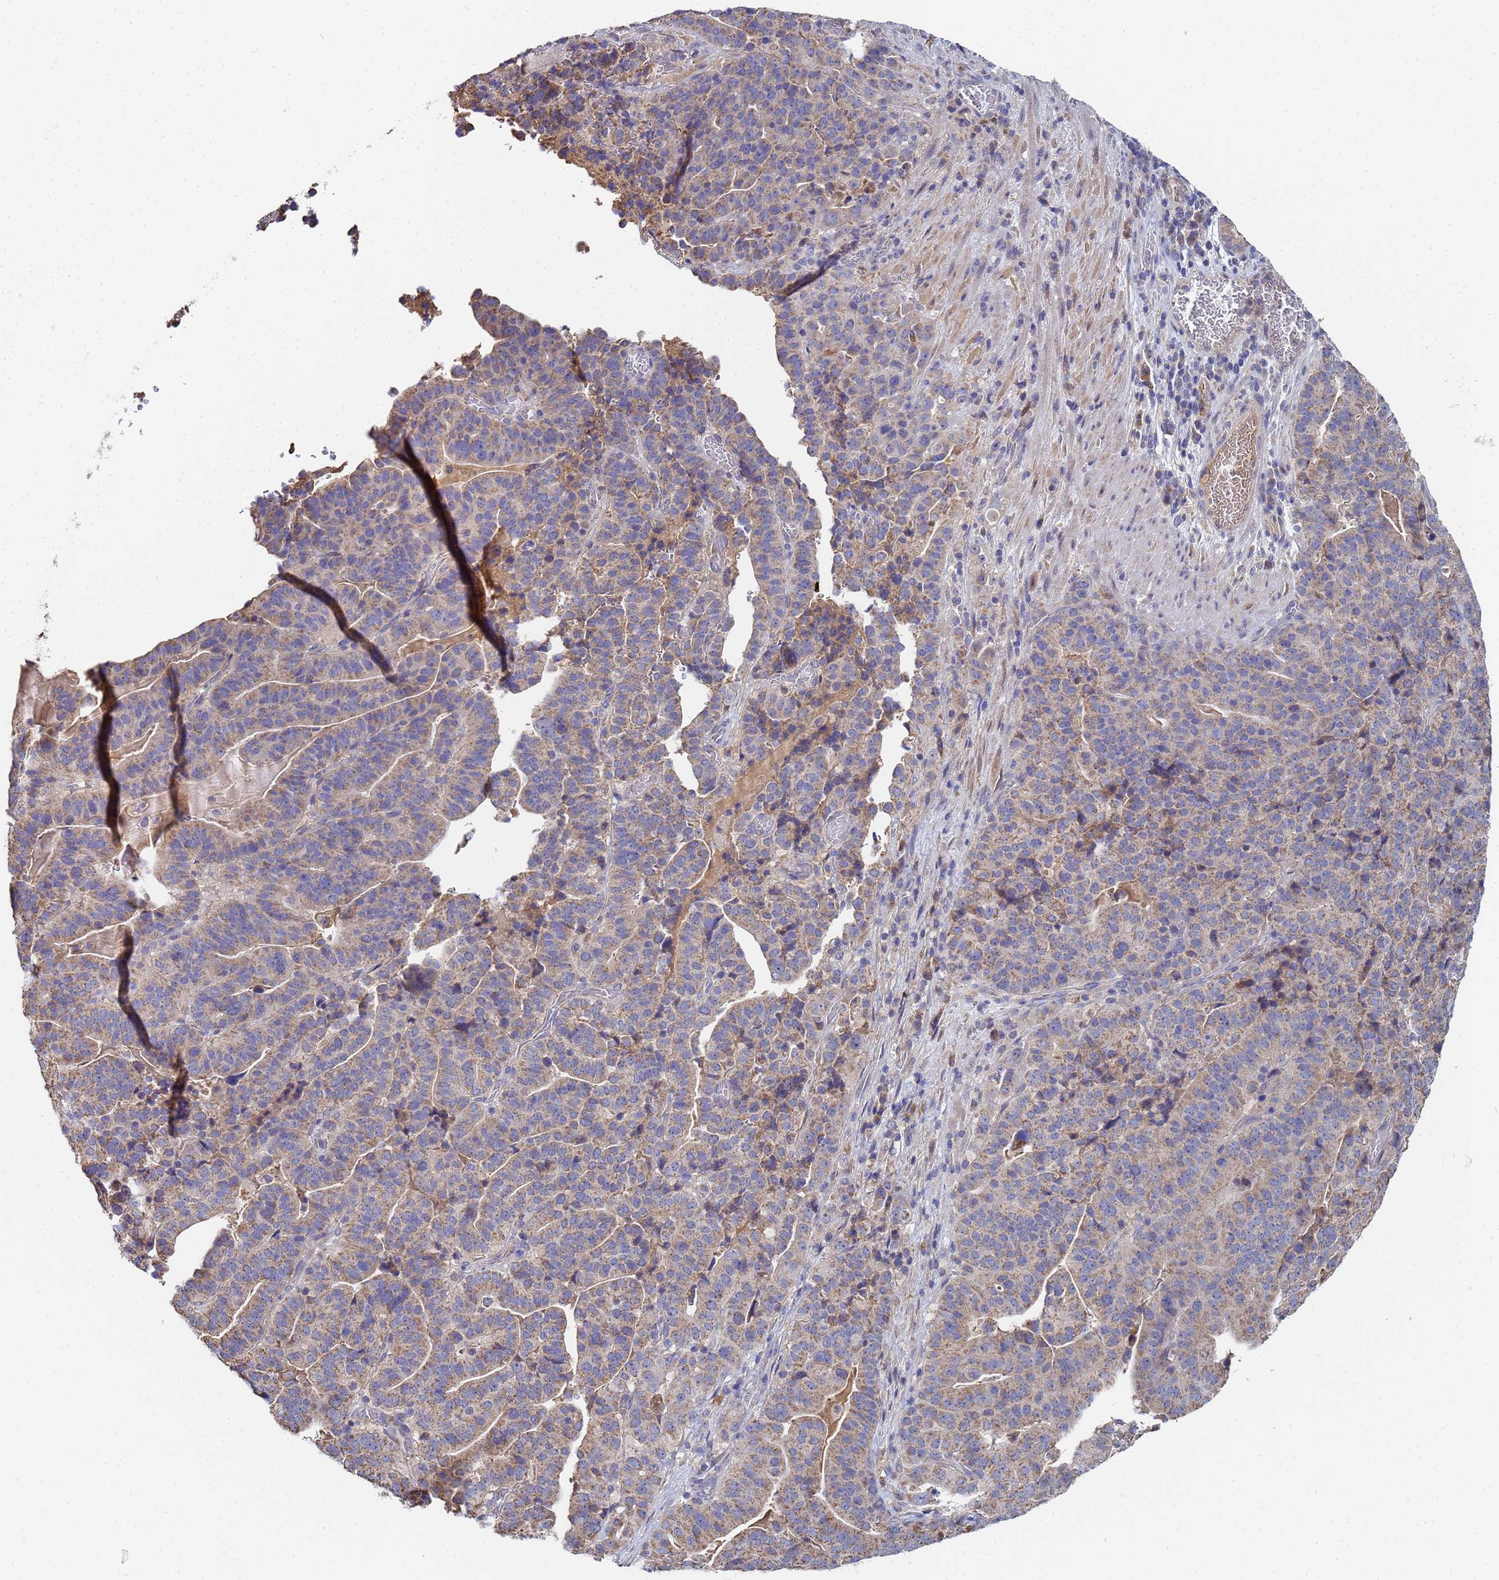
{"staining": {"intensity": "weak", "quantity": "25%-75%", "location": "cytoplasmic/membranous"}, "tissue": "stomach cancer", "cell_type": "Tumor cells", "image_type": "cancer", "snomed": [{"axis": "morphology", "description": "Adenocarcinoma, NOS"}, {"axis": "topography", "description": "Stomach"}], "caption": "Immunohistochemical staining of human adenocarcinoma (stomach) demonstrates low levels of weak cytoplasmic/membranous protein expression in about 25%-75% of tumor cells. (DAB = brown stain, brightfield microscopy at high magnification).", "gene": "C5orf34", "patient": {"sex": "male", "age": 48}}